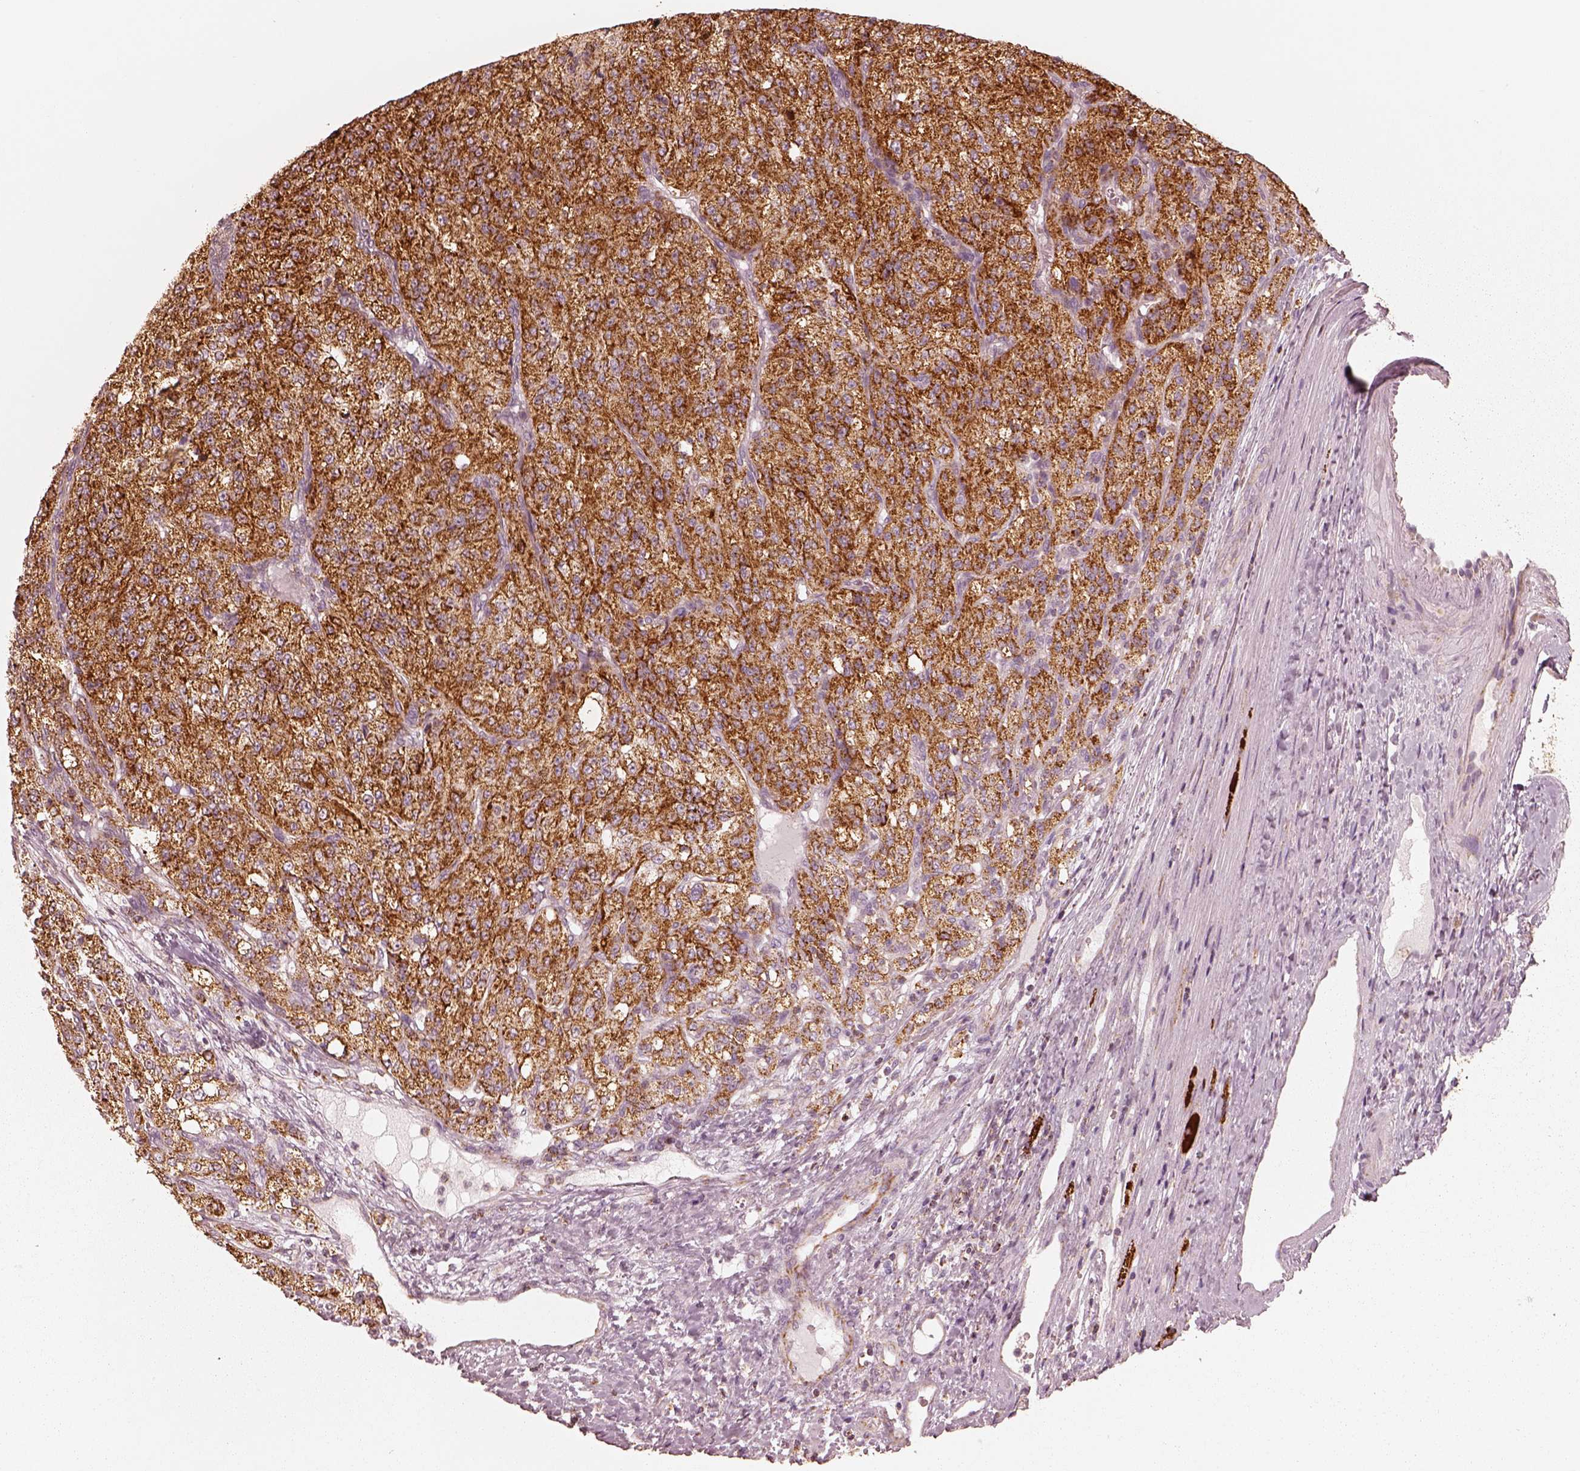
{"staining": {"intensity": "strong", "quantity": ">75%", "location": "cytoplasmic/membranous"}, "tissue": "renal cancer", "cell_type": "Tumor cells", "image_type": "cancer", "snomed": [{"axis": "morphology", "description": "Adenocarcinoma, NOS"}, {"axis": "topography", "description": "Kidney"}], "caption": "High-magnification brightfield microscopy of renal cancer stained with DAB (3,3'-diaminobenzidine) (brown) and counterstained with hematoxylin (blue). tumor cells exhibit strong cytoplasmic/membranous expression is identified in about>75% of cells.", "gene": "ENTPD6", "patient": {"sex": "female", "age": 63}}